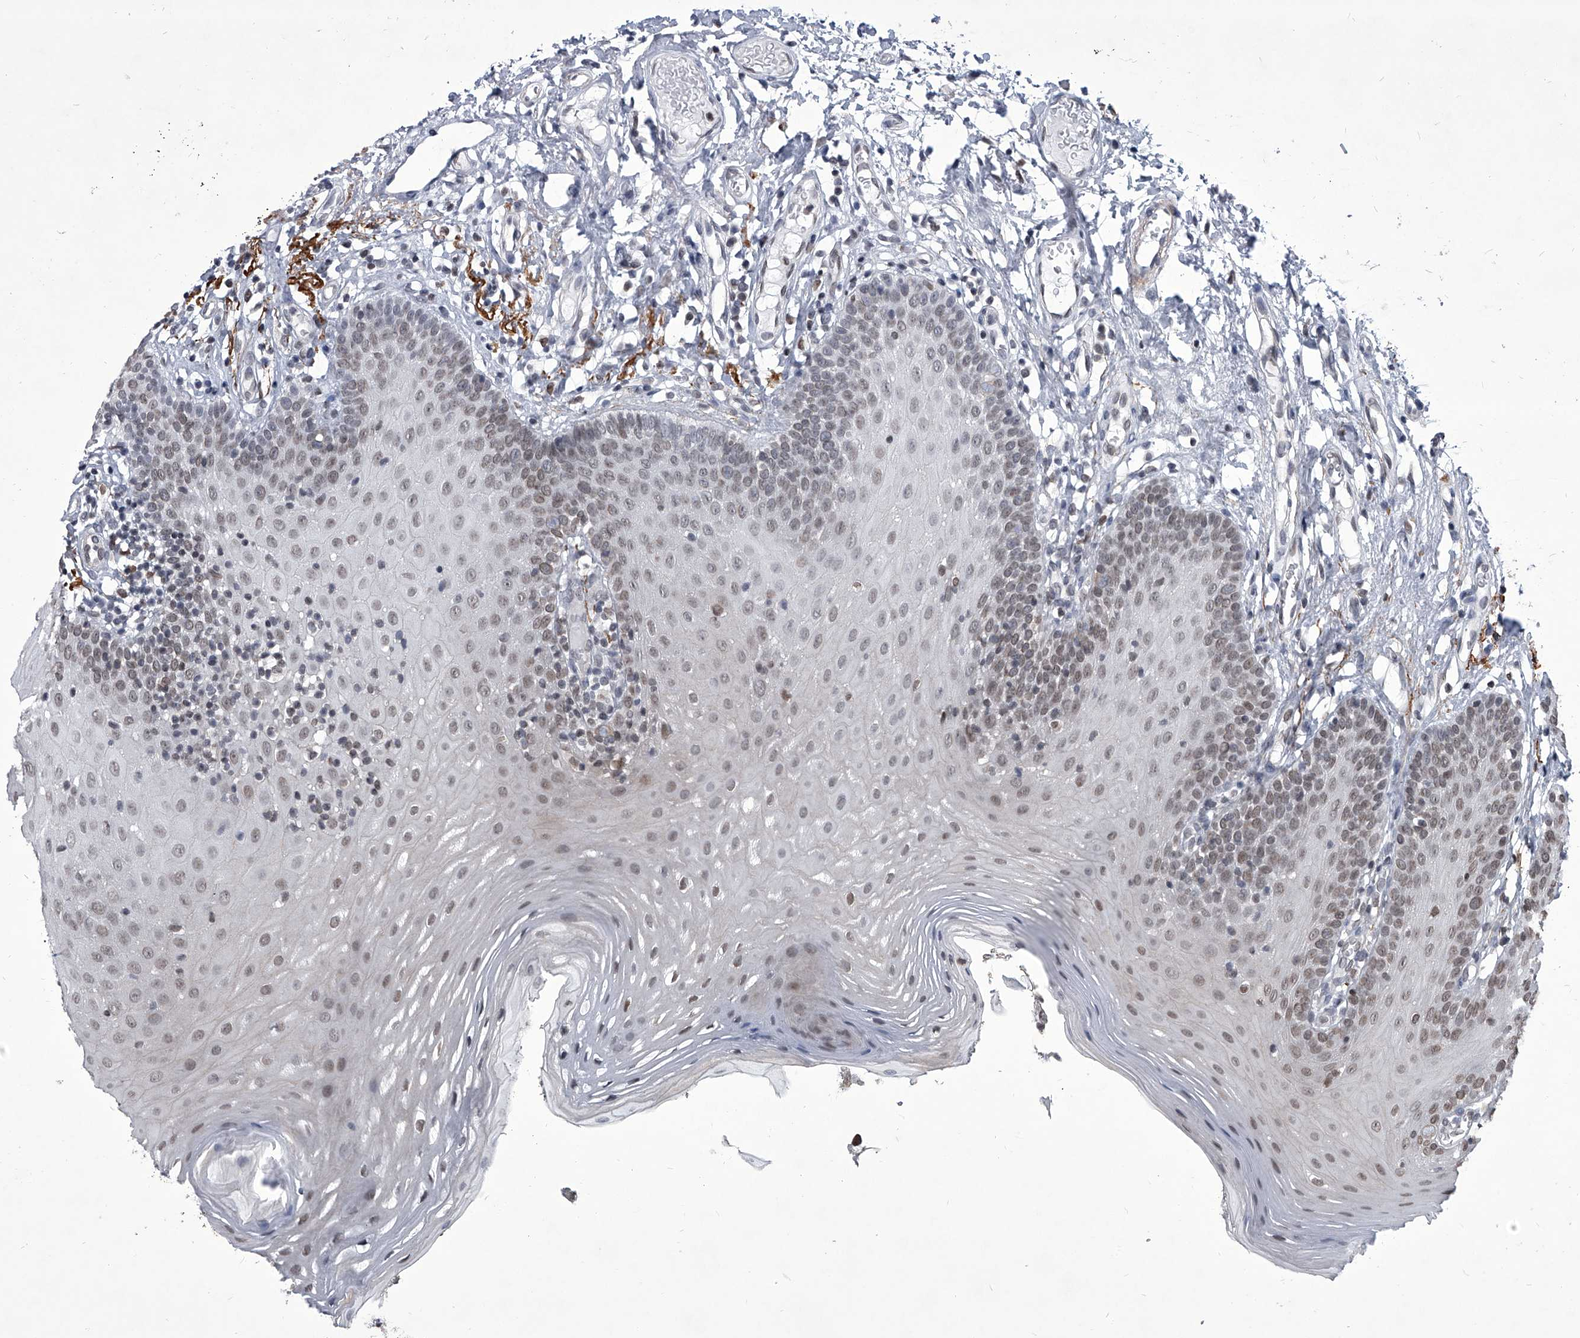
{"staining": {"intensity": "weak", "quantity": "25%-75%", "location": "nuclear"}, "tissue": "oral mucosa", "cell_type": "Squamous epithelial cells", "image_type": "normal", "snomed": [{"axis": "morphology", "description": "Normal tissue, NOS"}, {"axis": "topography", "description": "Oral tissue"}], "caption": "Immunohistochemical staining of benign oral mucosa reveals low levels of weak nuclear staining in about 25%-75% of squamous epithelial cells.", "gene": "PPIL4", "patient": {"sex": "male", "age": 74}}